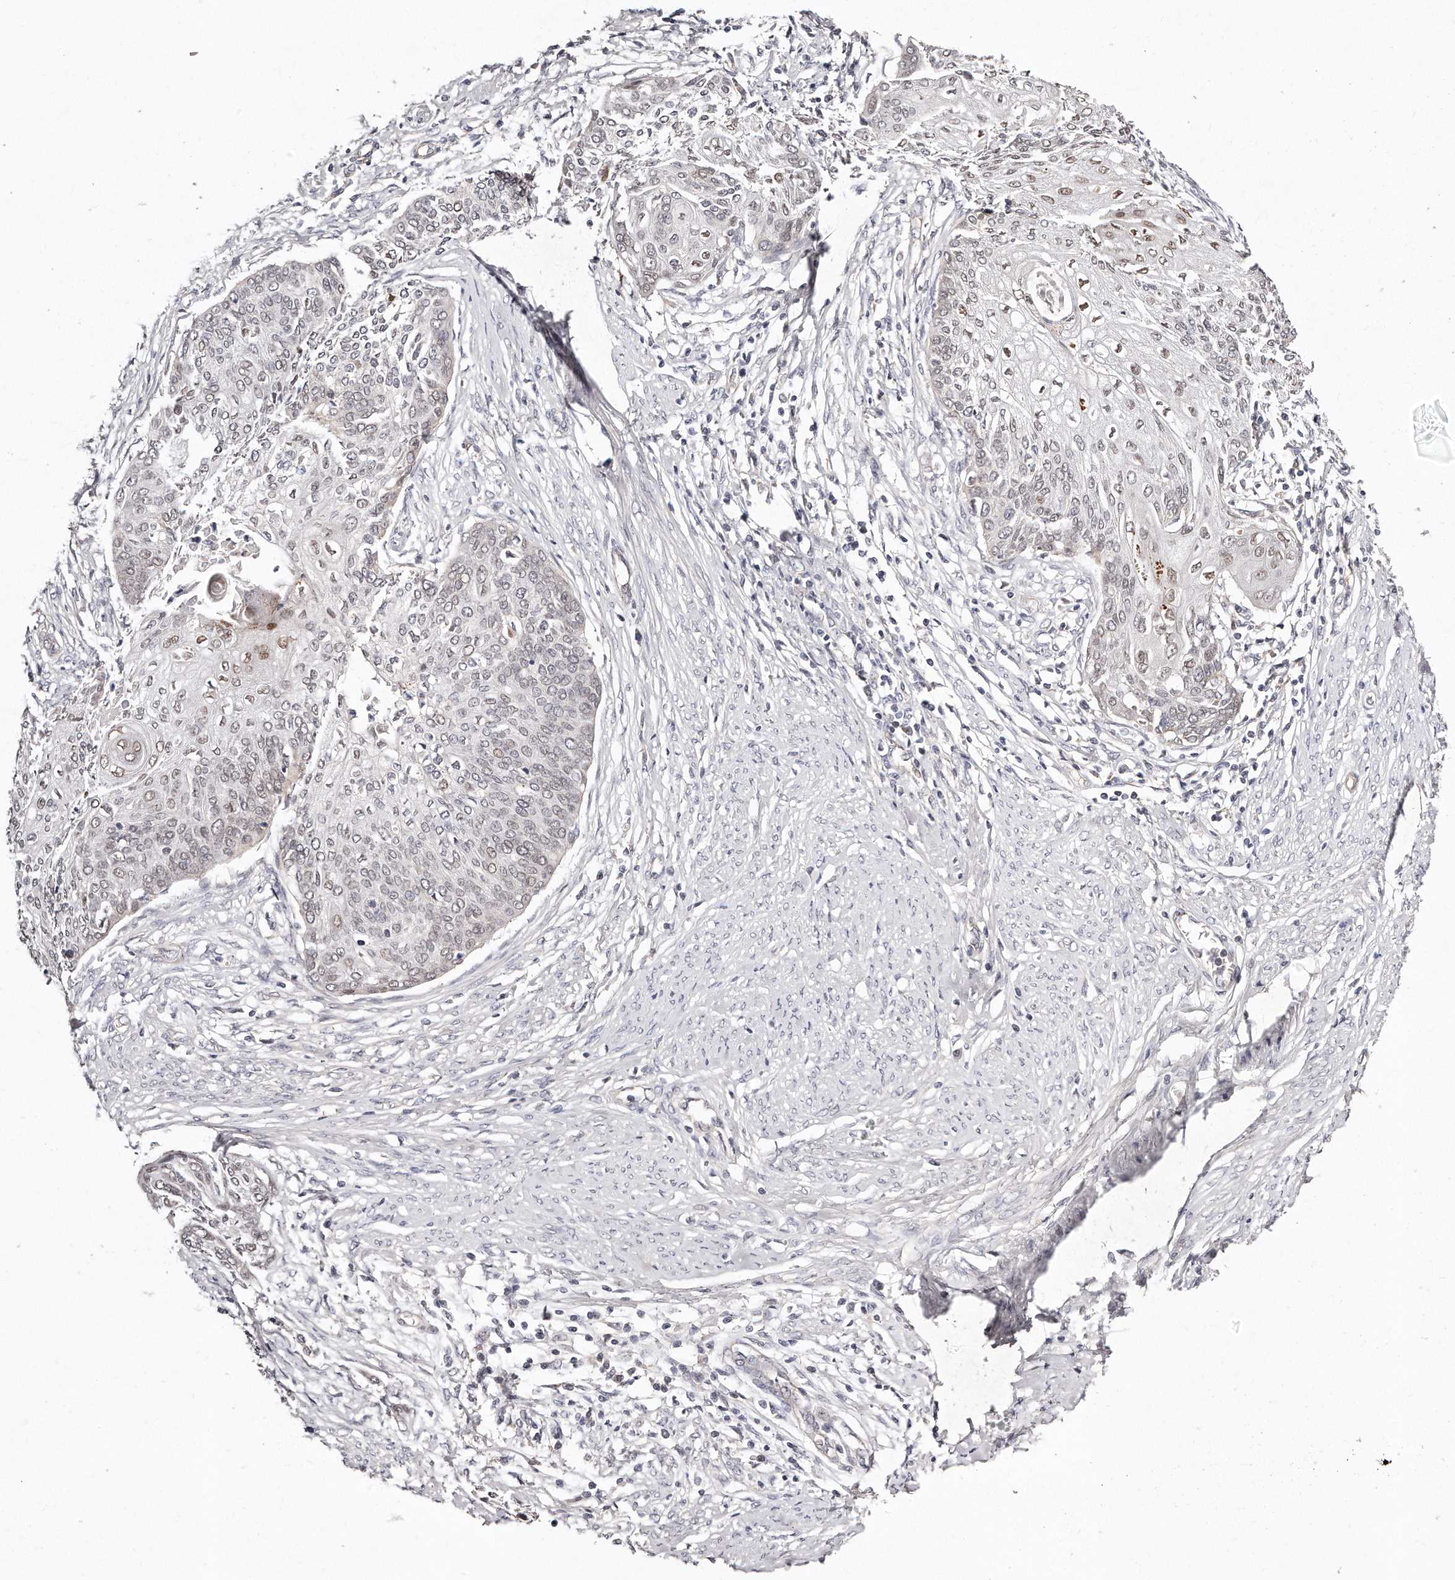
{"staining": {"intensity": "negative", "quantity": "none", "location": "none"}, "tissue": "cervical cancer", "cell_type": "Tumor cells", "image_type": "cancer", "snomed": [{"axis": "morphology", "description": "Squamous cell carcinoma, NOS"}, {"axis": "topography", "description": "Cervix"}], "caption": "DAB (3,3'-diaminobenzidine) immunohistochemical staining of squamous cell carcinoma (cervical) demonstrates no significant staining in tumor cells.", "gene": "CASZ1", "patient": {"sex": "female", "age": 37}}